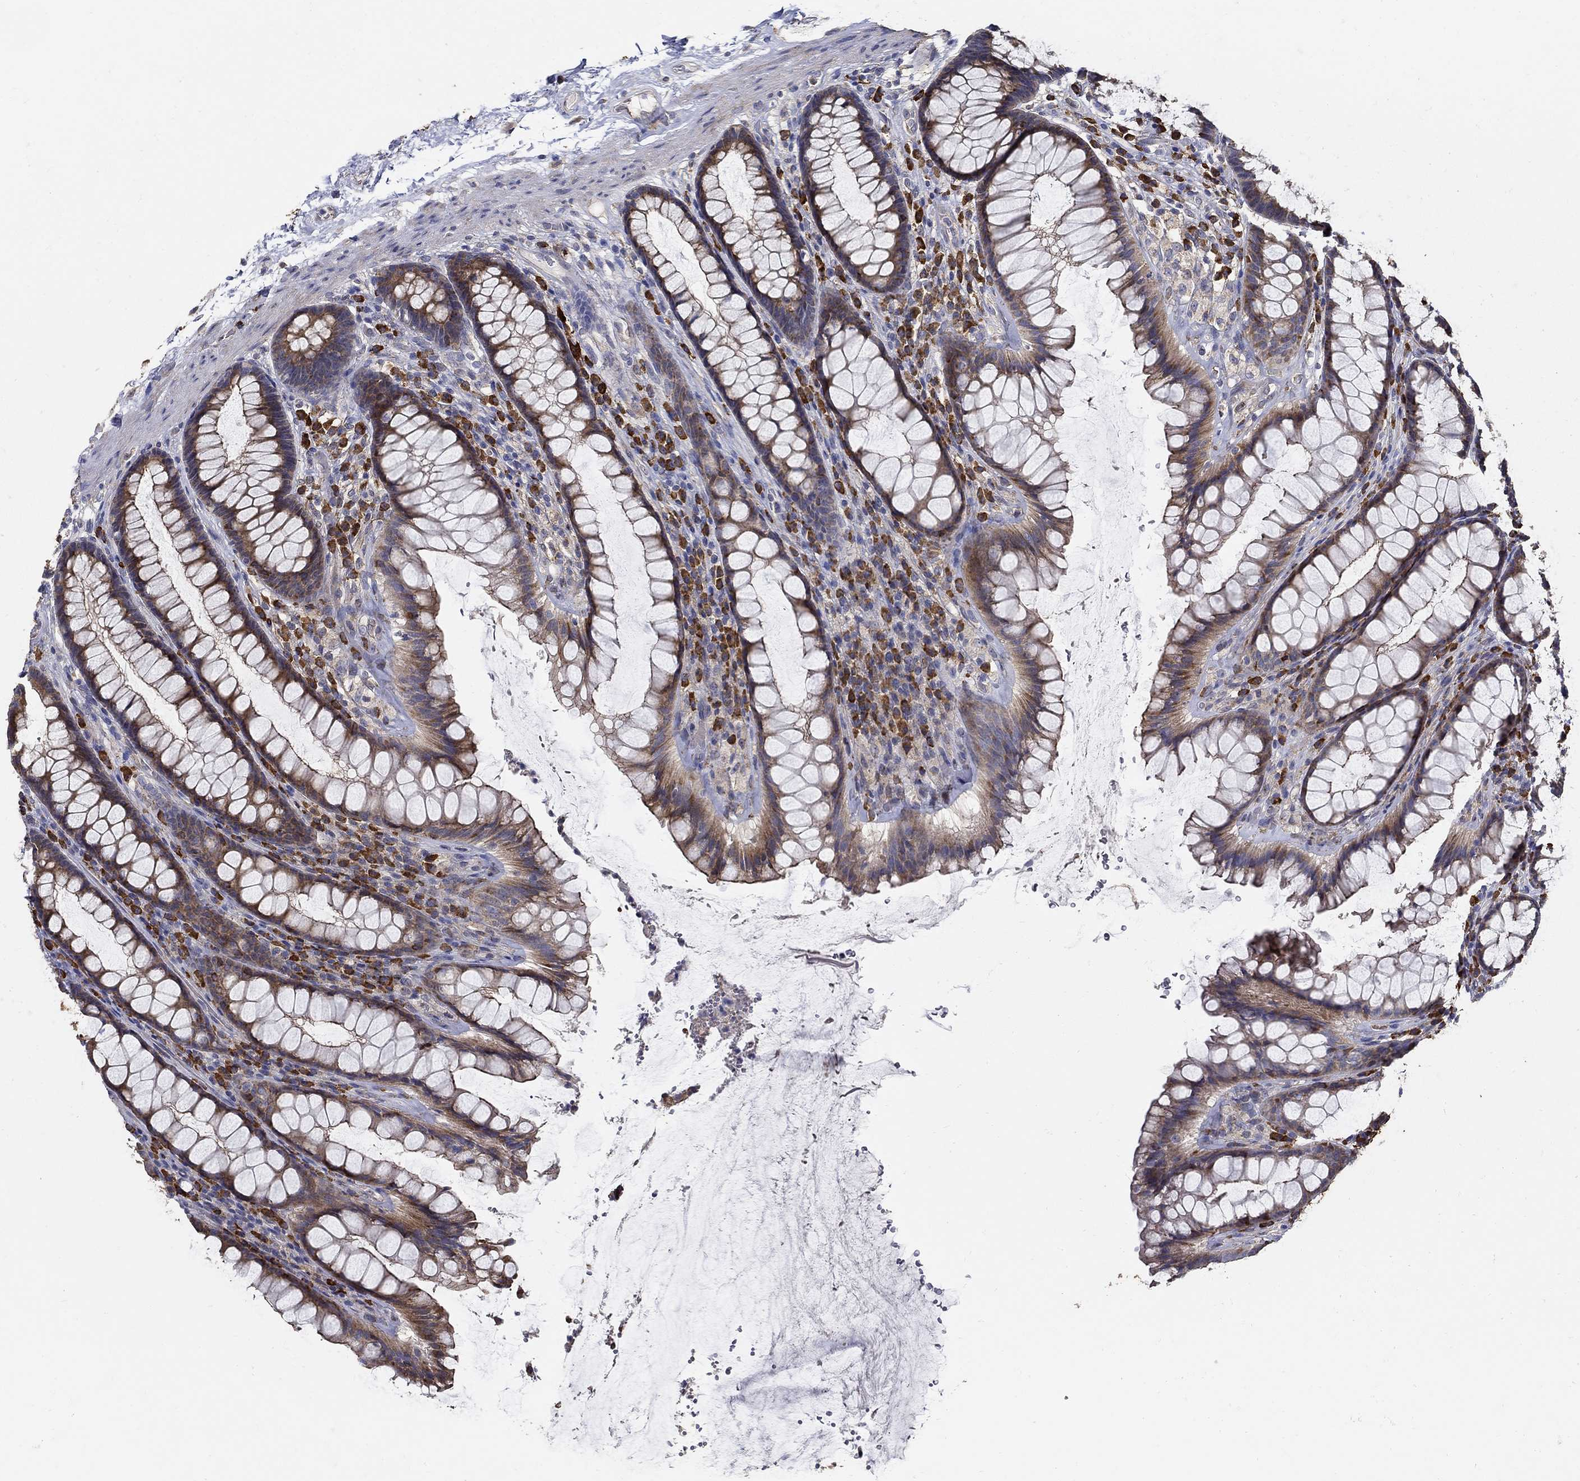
{"staining": {"intensity": "moderate", "quantity": "25%-75%", "location": "cytoplasmic/membranous"}, "tissue": "rectum", "cell_type": "Glandular cells", "image_type": "normal", "snomed": [{"axis": "morphology", "description": "Normal tissue, NOS"}, {"axis": "topography", "description": "Rectum"}], "caption": "The immunohistochemical stain highlights moderate cytoplasmic/membranous positivity in glandular cells of normal rectum. The staining was performed using DAB (3,3'-diaminobenzidine) to visualize the protein expression in brown, while the nuclei were stained in blue with hematoxylin (Magnification: 20x).", "gene": "EMILIN3", "patient": {"sex": "male", "age": 72}}